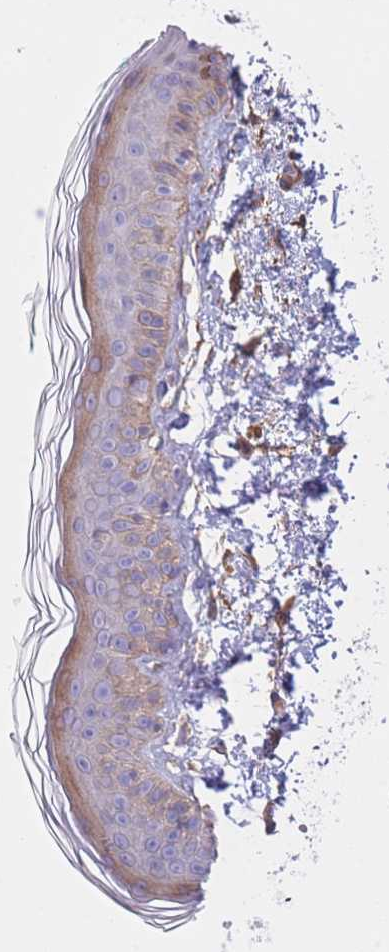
{"staining": {"intensity": "moderate", "quantity": ">75%", "location": "cytoplasmic/membranous"}, "tissue": "skin", "cell_type": "Fibroblasts", "image_type": "normal", "snomed": [{"axis": "morphology", "description": "Normal tissue, NOS"}, {"axis": "topography", "description": "Skin"}], "caption": "Fibroblasts display moderate cytoplasmic/membranous expression in approximately >75% of cells in unremarkable skin. (DAB (3,3'-diaminobenzidine) IHC with brightfield microscopy, high magnification).", "gene": "CDC25B", "patient": {"sex": "male", "age": 66}}